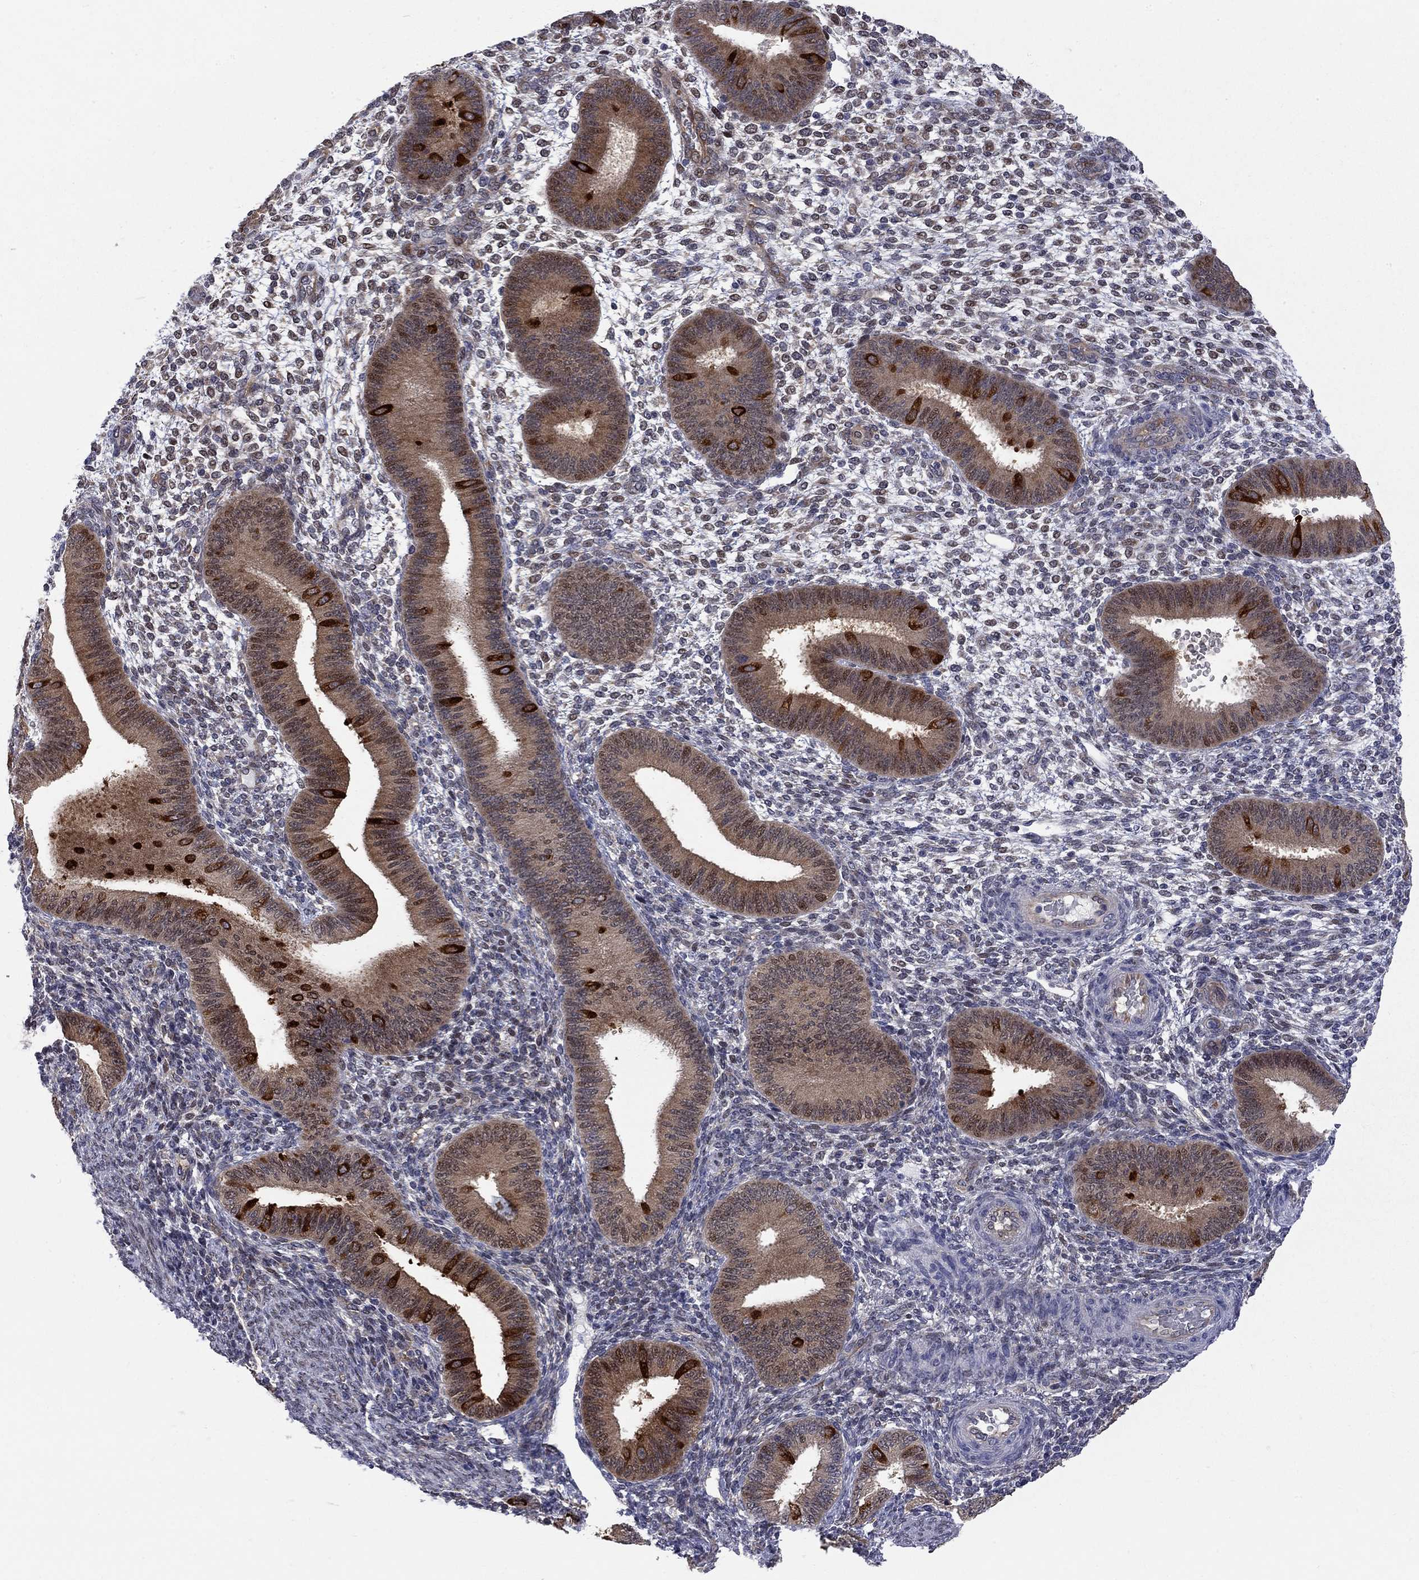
{"staining": {"intensity": "negative", "quantity": "none", "location": "none"}, "tissue": "endometrium", "cell_type": "Cells in endometrial stroma", "image_type": "normal", "snomed": [{"axis": "morphology", "description": "Normal tissue, NOS"}, {"axis": "topography", "description": "Endometrium"}], "caption": "Protein analysis of normal endometrium displays no significant staining in cells in endometrial stroma.", "gene": "ENSG00000255639", "patient": {"sex": "female", "age": 39}}